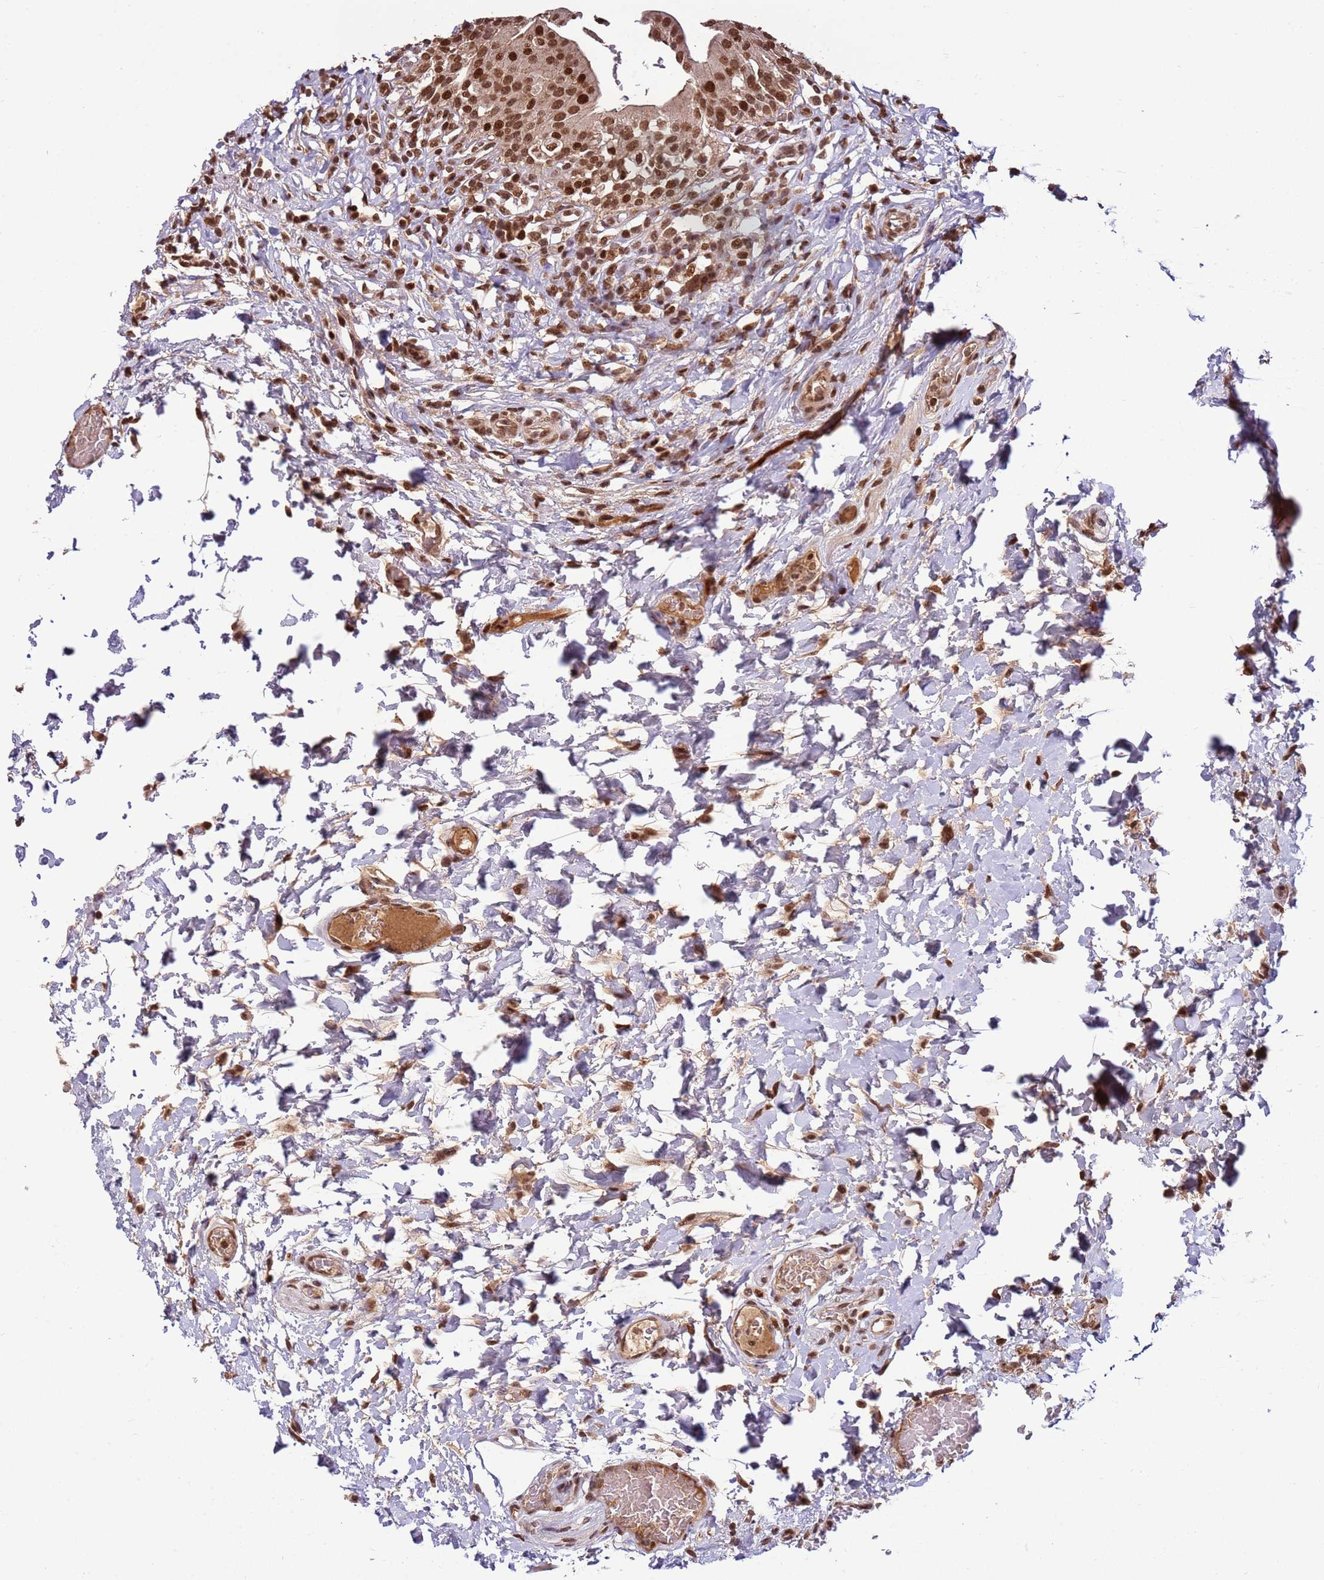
{"staining": {"intensity": "strong", "quantity": ">75%", "location": "nuclear"}, "tissue": "urinary bladder", "cell_type": "Urothelial cells", "image_type": "normal", "snomed": [{"axis": "morphology", "description": "Normal tissue, NOS"}, {"axis": "morphology", "description": "Inflammation, NOS"}, {"axis": "topography", "description": "Urinary bladder"}], "caption": "Brown immunohistochemical staining in unremarkable urinary bladder displays strong nuclear expression in about >75% of urothelial cells. (DAB IHC, brown staining for protein, blue staining for nuclei).", "gene": "ZBTB12", "patient": {"sex": "male", "age": 64}}